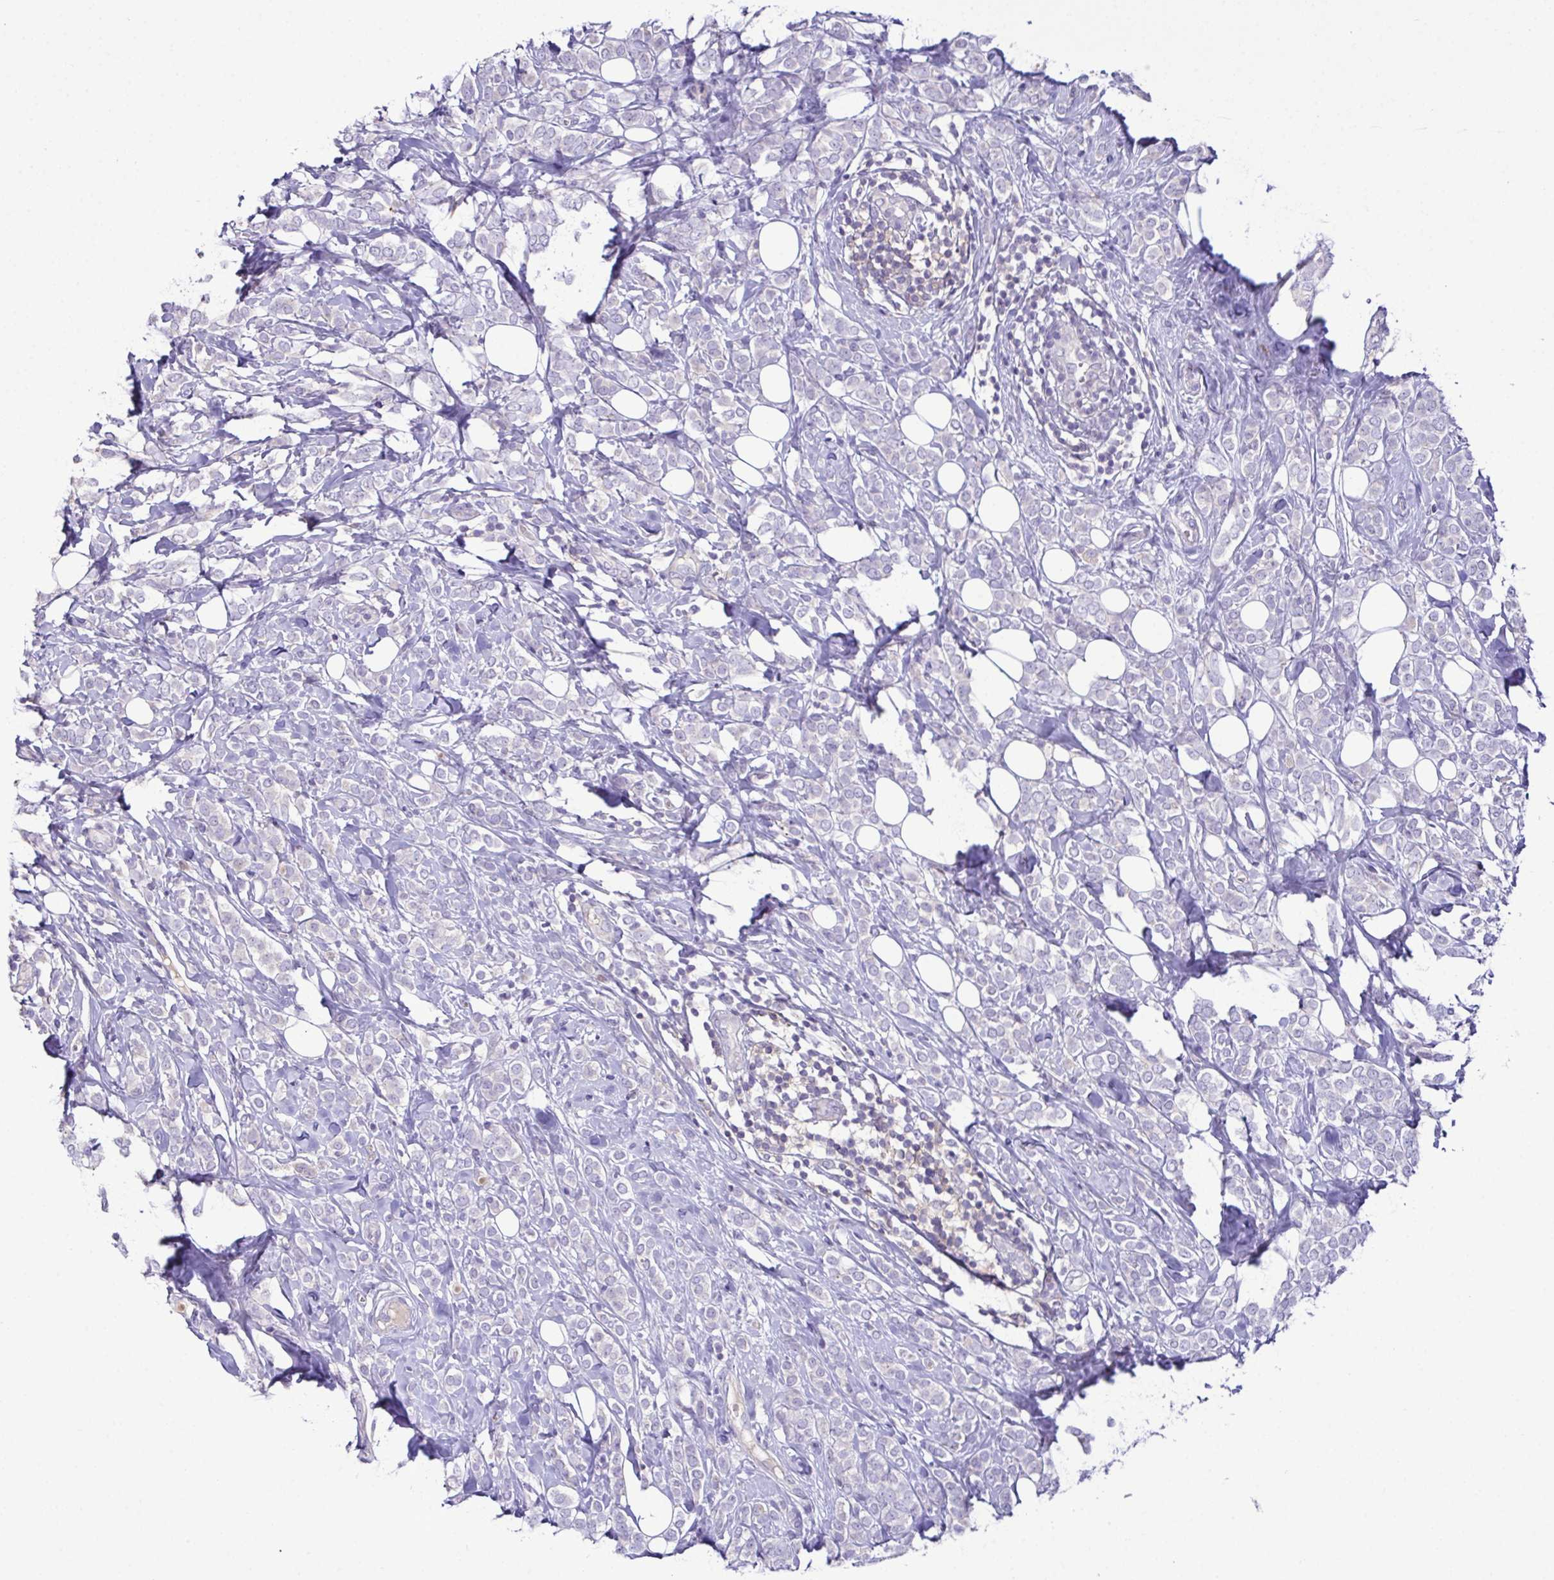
{"staining": {"intensity": "negative", "quantity": "none", "location": "none"}, "tissue": "breast cancer", "cell_type": "Tumor cells", "image_type": "cancer", "snomed": [{"axis": "morphology", "description": "Lobular carcinoma"}, {"axis": "topography", "description": "Breast"}], "caption": "The histopathology image exhibits no staining of tumor cells in breast lobular carcinoma.", "gene": "MARCO", "patient": {"sex": "female", "age": 49}}